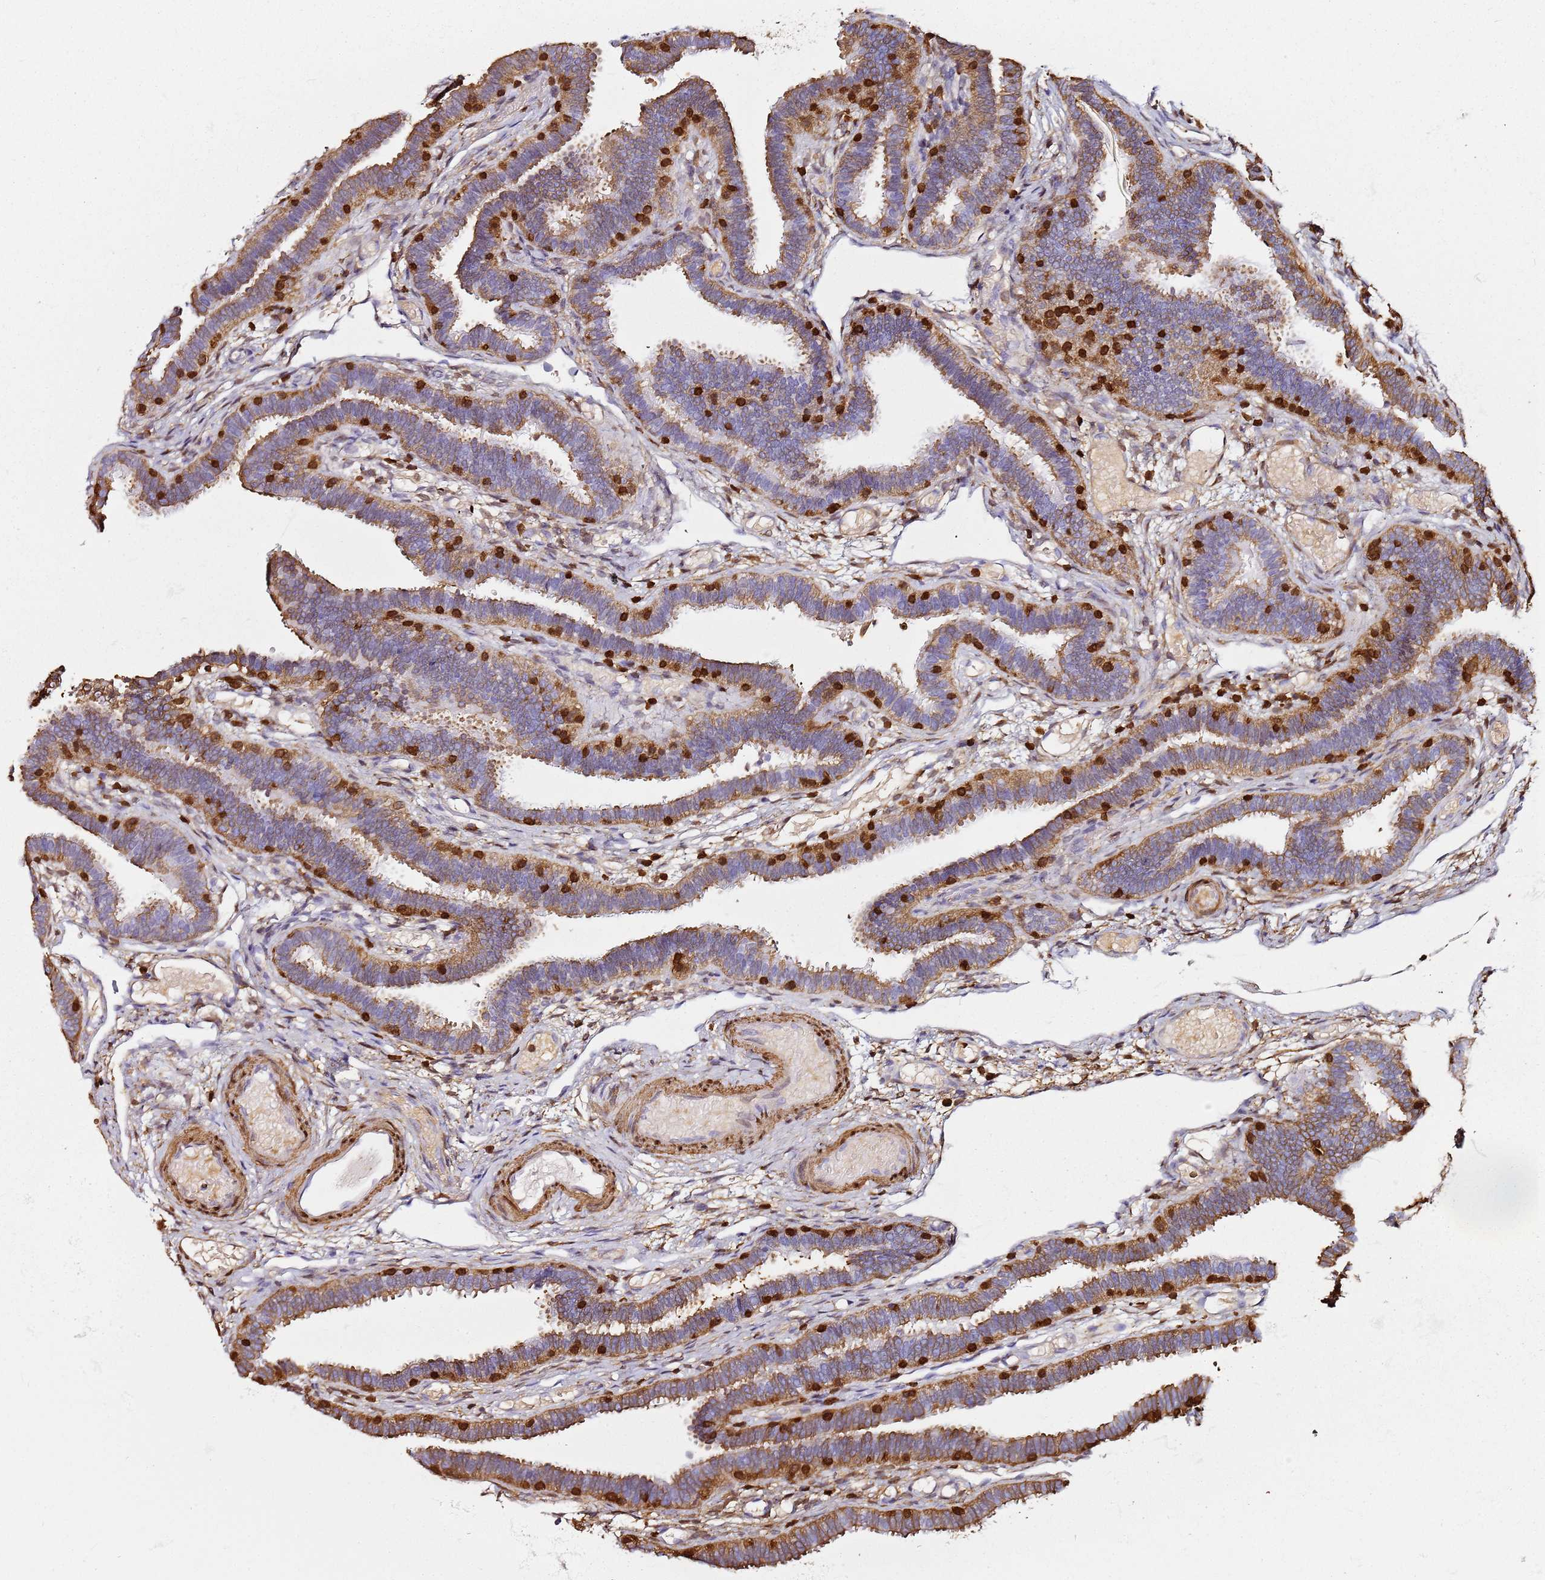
{"staining": {"intensity": "strong", "quantity": ">75%", "location": "cytoplasmic/membranous"}, "tissue": "fallopian tube", "cell_type": "Glandular cells", "image_type": "normal", "snomed": [{"axis": "morphology", "description": "Normal tissue, NOS"}, {"axis": "topography", "description": "Fallopian tube"}], "caption": "DAB (3,3'-diaminobenzidine) immunohistochemical staining of benign human fallopian tube displays strong cytoplasmic/membranous protein positivity in about >75% of glandular cells.", "gene": "S100A4", "patient": {"sex": "female", "age": 37}}